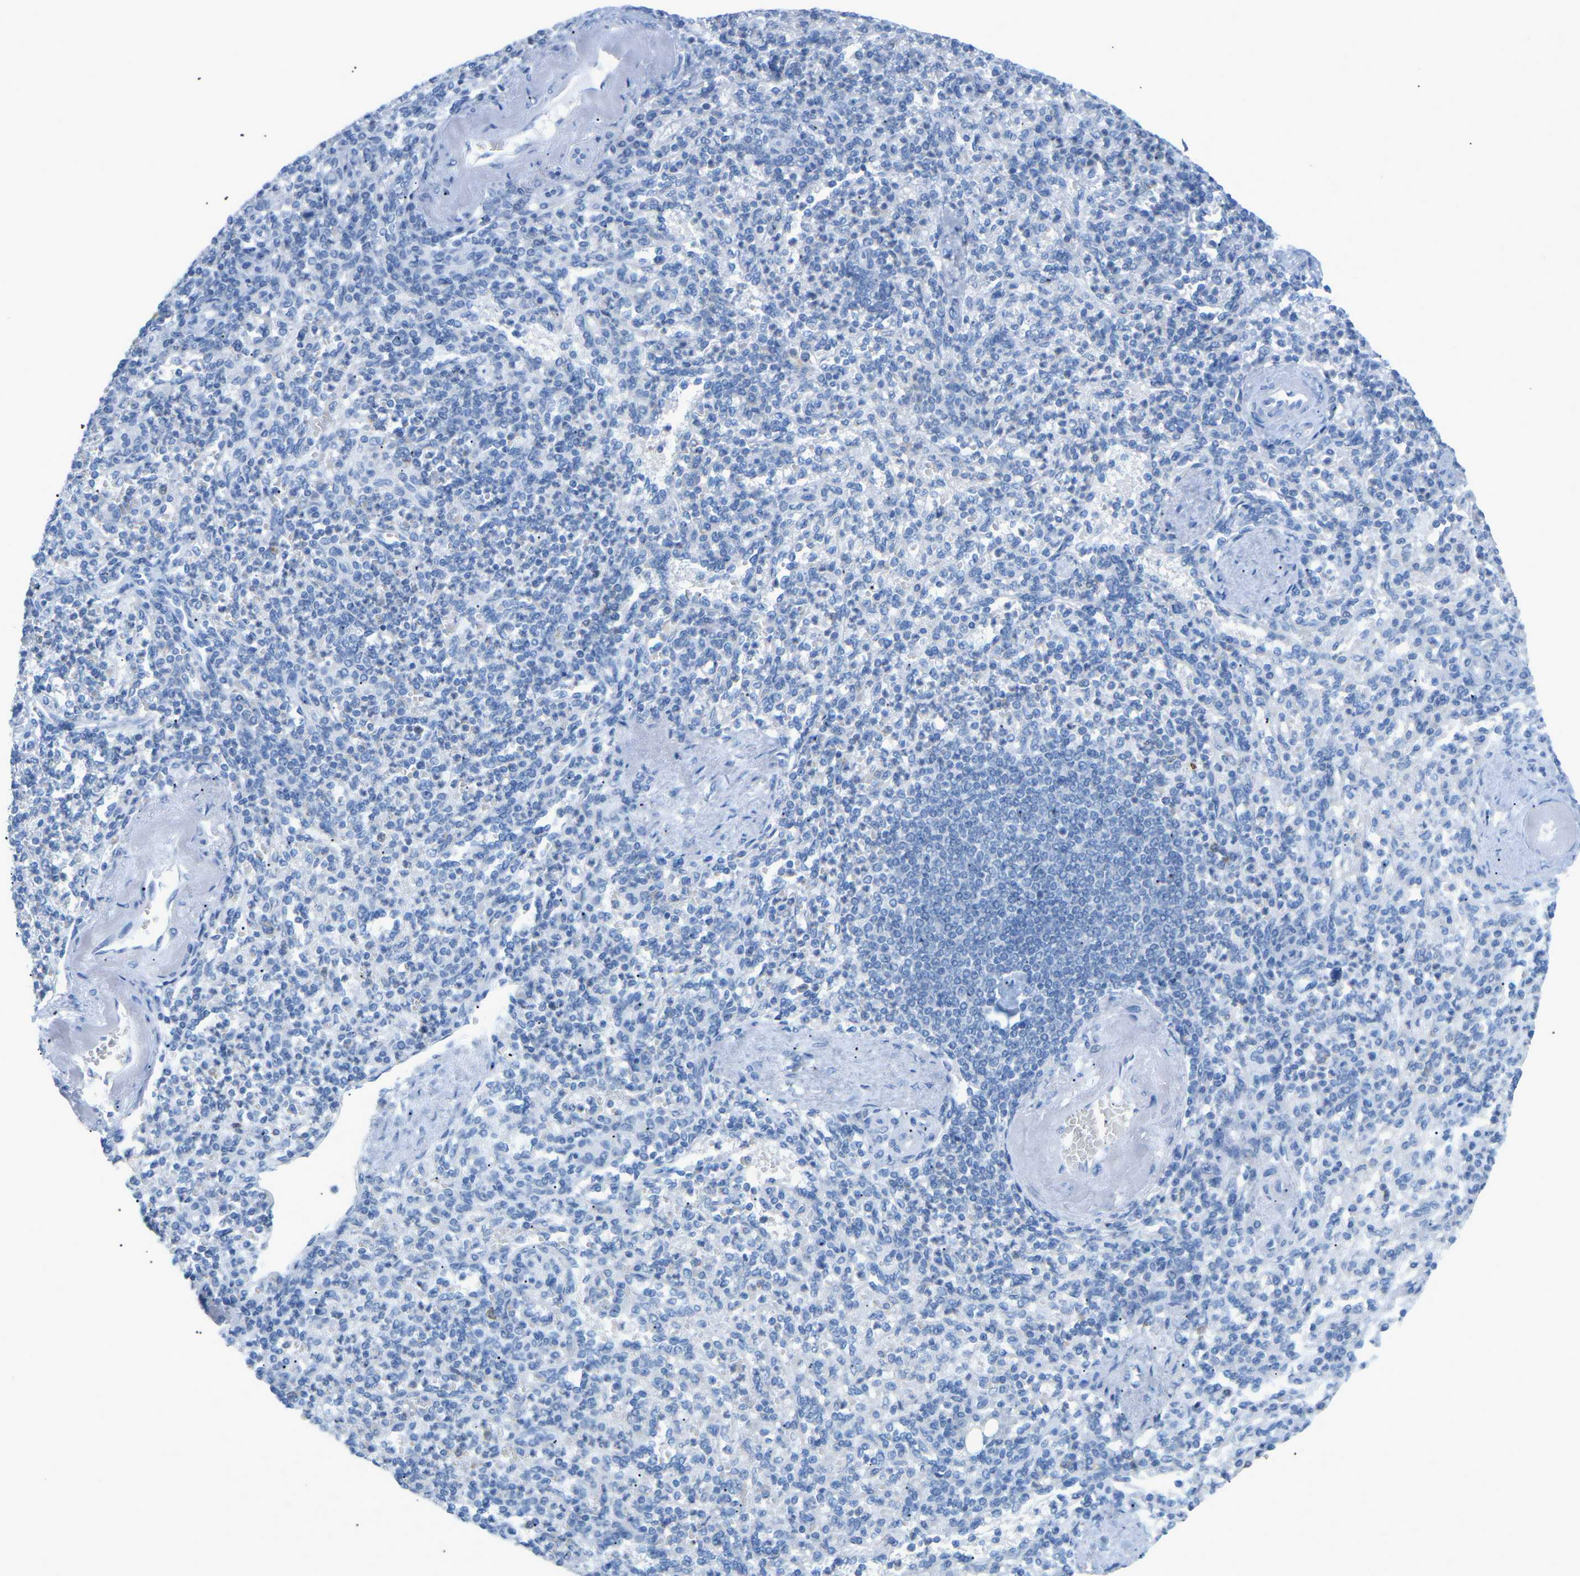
{"staining": {"intensity": "negative", "quantity": "none", "location": "none"}, "tissue": "spleen", "cell_type": "Cells in red pulp", "image_type": "normal", "snomed": [{"axis": "morphology", "description": "Normal tissue, NOS"}, {"axis": "topography", "description": "Spleen"}], "caption": "Immunohistochemistry (IHC) photomicrograph of unremarkable spleen: human spleen stained with DAB (3,3'-diaminobenzidine) demonstrates no significant protein positivity in cells in red pulp. (DAB immunohistochemistry (IHC) visualized using brightfield microscopy, high magnification).", "gene": "HBG2", "patient": {"sex": "female", "age": 74}}